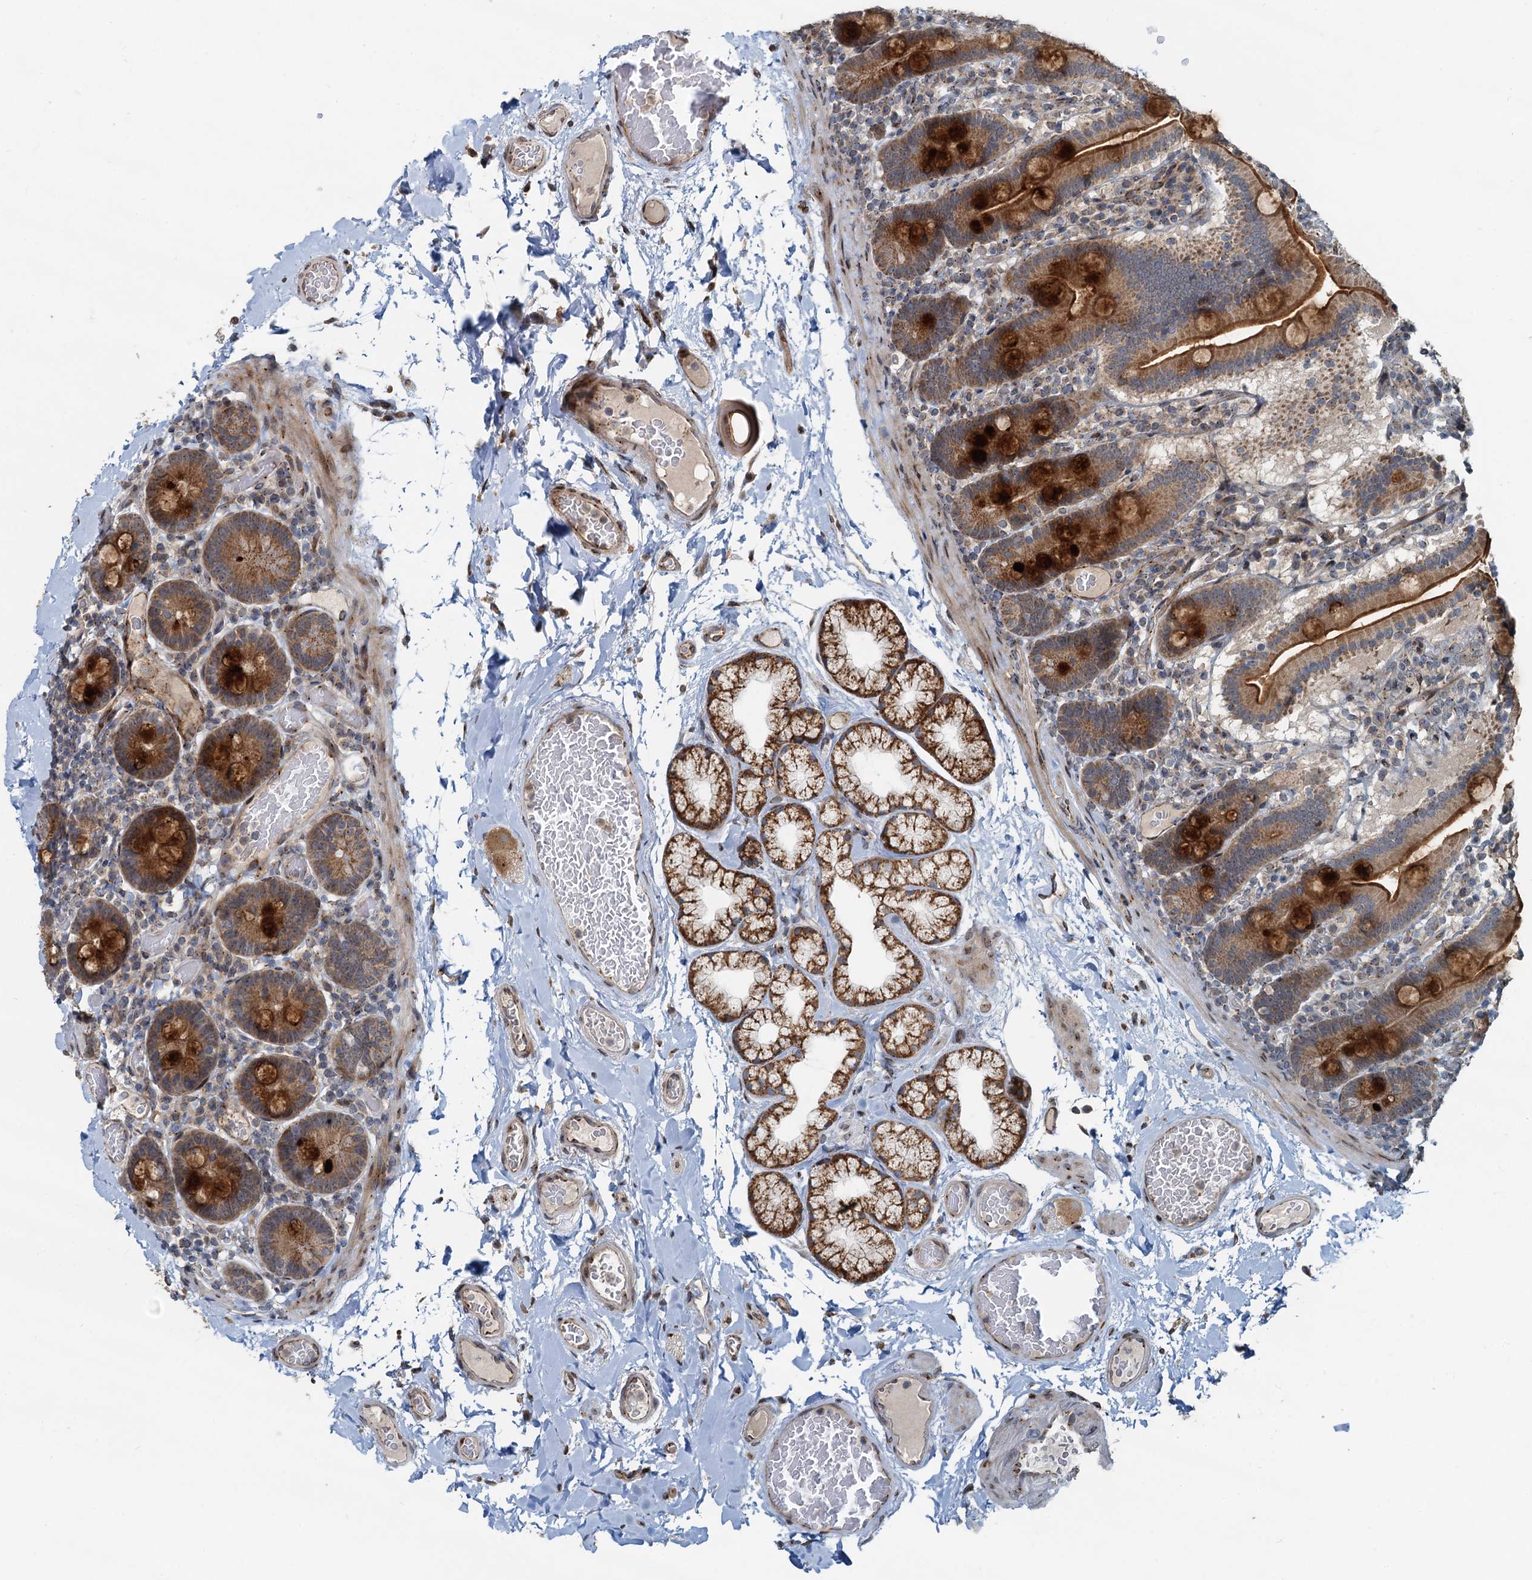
{"staining": {"intensity": "strong", "quantity": ">75%", "location": "cytoplasmic/membranous"}, "tissue": "duodenum", "cell_type": "Glandular cells", "image_type": "normal", "snomed": [{"axis": "morphology", "description": "Normal tissue, NOS"}, {"axis": "topography", "description": "Duodenum"}], "caption": "Immunohistochemical staining of unremarkable duodenum demonstrates high levels of strong cytoplasmic/membranous staining in approximately >75% of glandular cells. Nuclei are stained in blue.", "gene": "CEP68", "patient": {"sex": "male", "age": 55}}